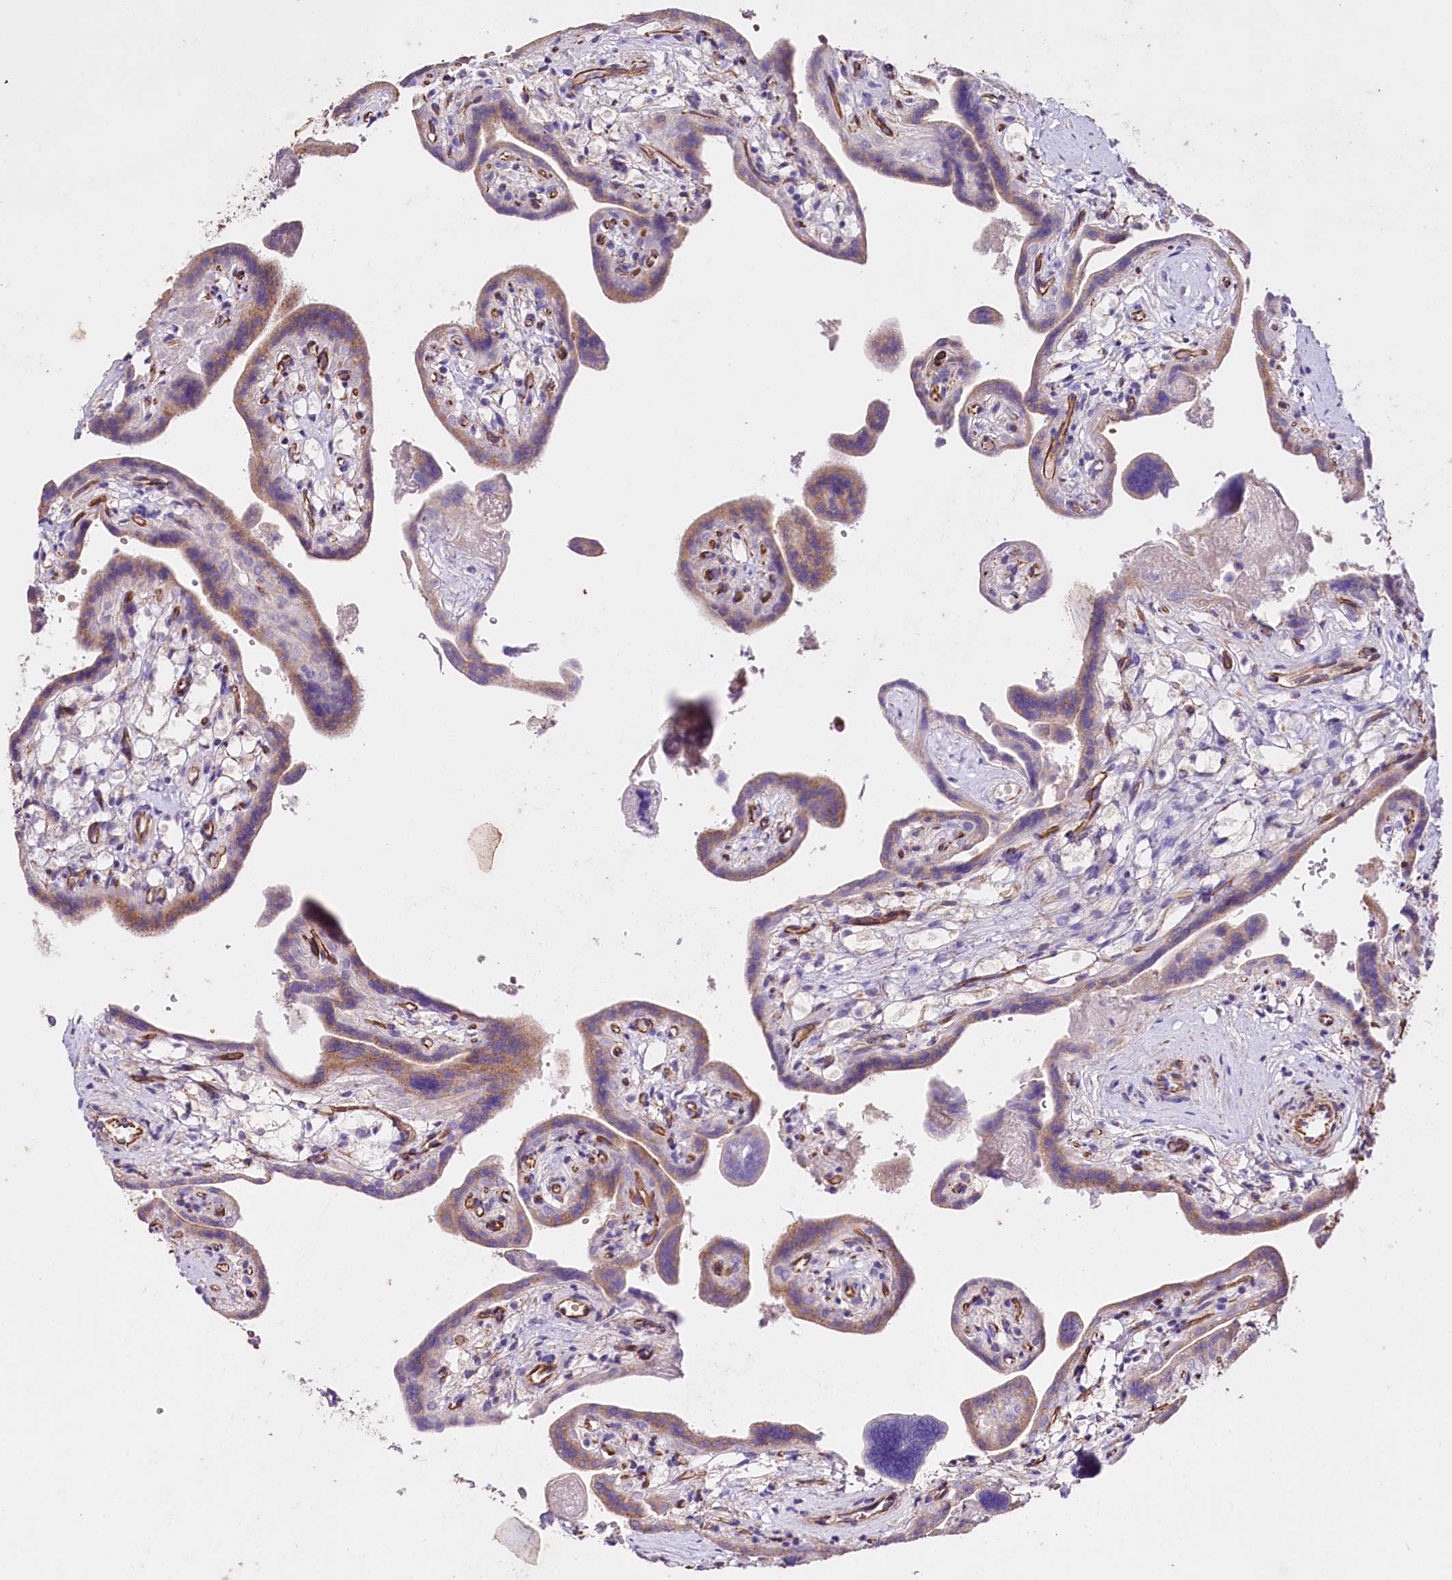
{"staining": {"intensity": "weak", "quantity": "25%-75%", "location": "cytoplasmic/membranous"}, "tissue": "placenta", "cell_type": "Trophoblastic cells", "image_type": "normal", "snomed": [{"axis": "morphology", "description": "Normal tissue, NOS"}, {"axis": "topography", "description": "Placenta"}], "caption": "Immunohistochemistry (IHC) image of benign placenta: human placenta stained using immunohistochemistry (IHC) demonstrates low levels of weak protein expression localized specifically in the cytoplasmic/membranous of trophoblastic cells, appearing as a cytoplasmic/membranous brown color.", "gene": "SLC7A1", "patient": {"sex": "female", "age": 37}}